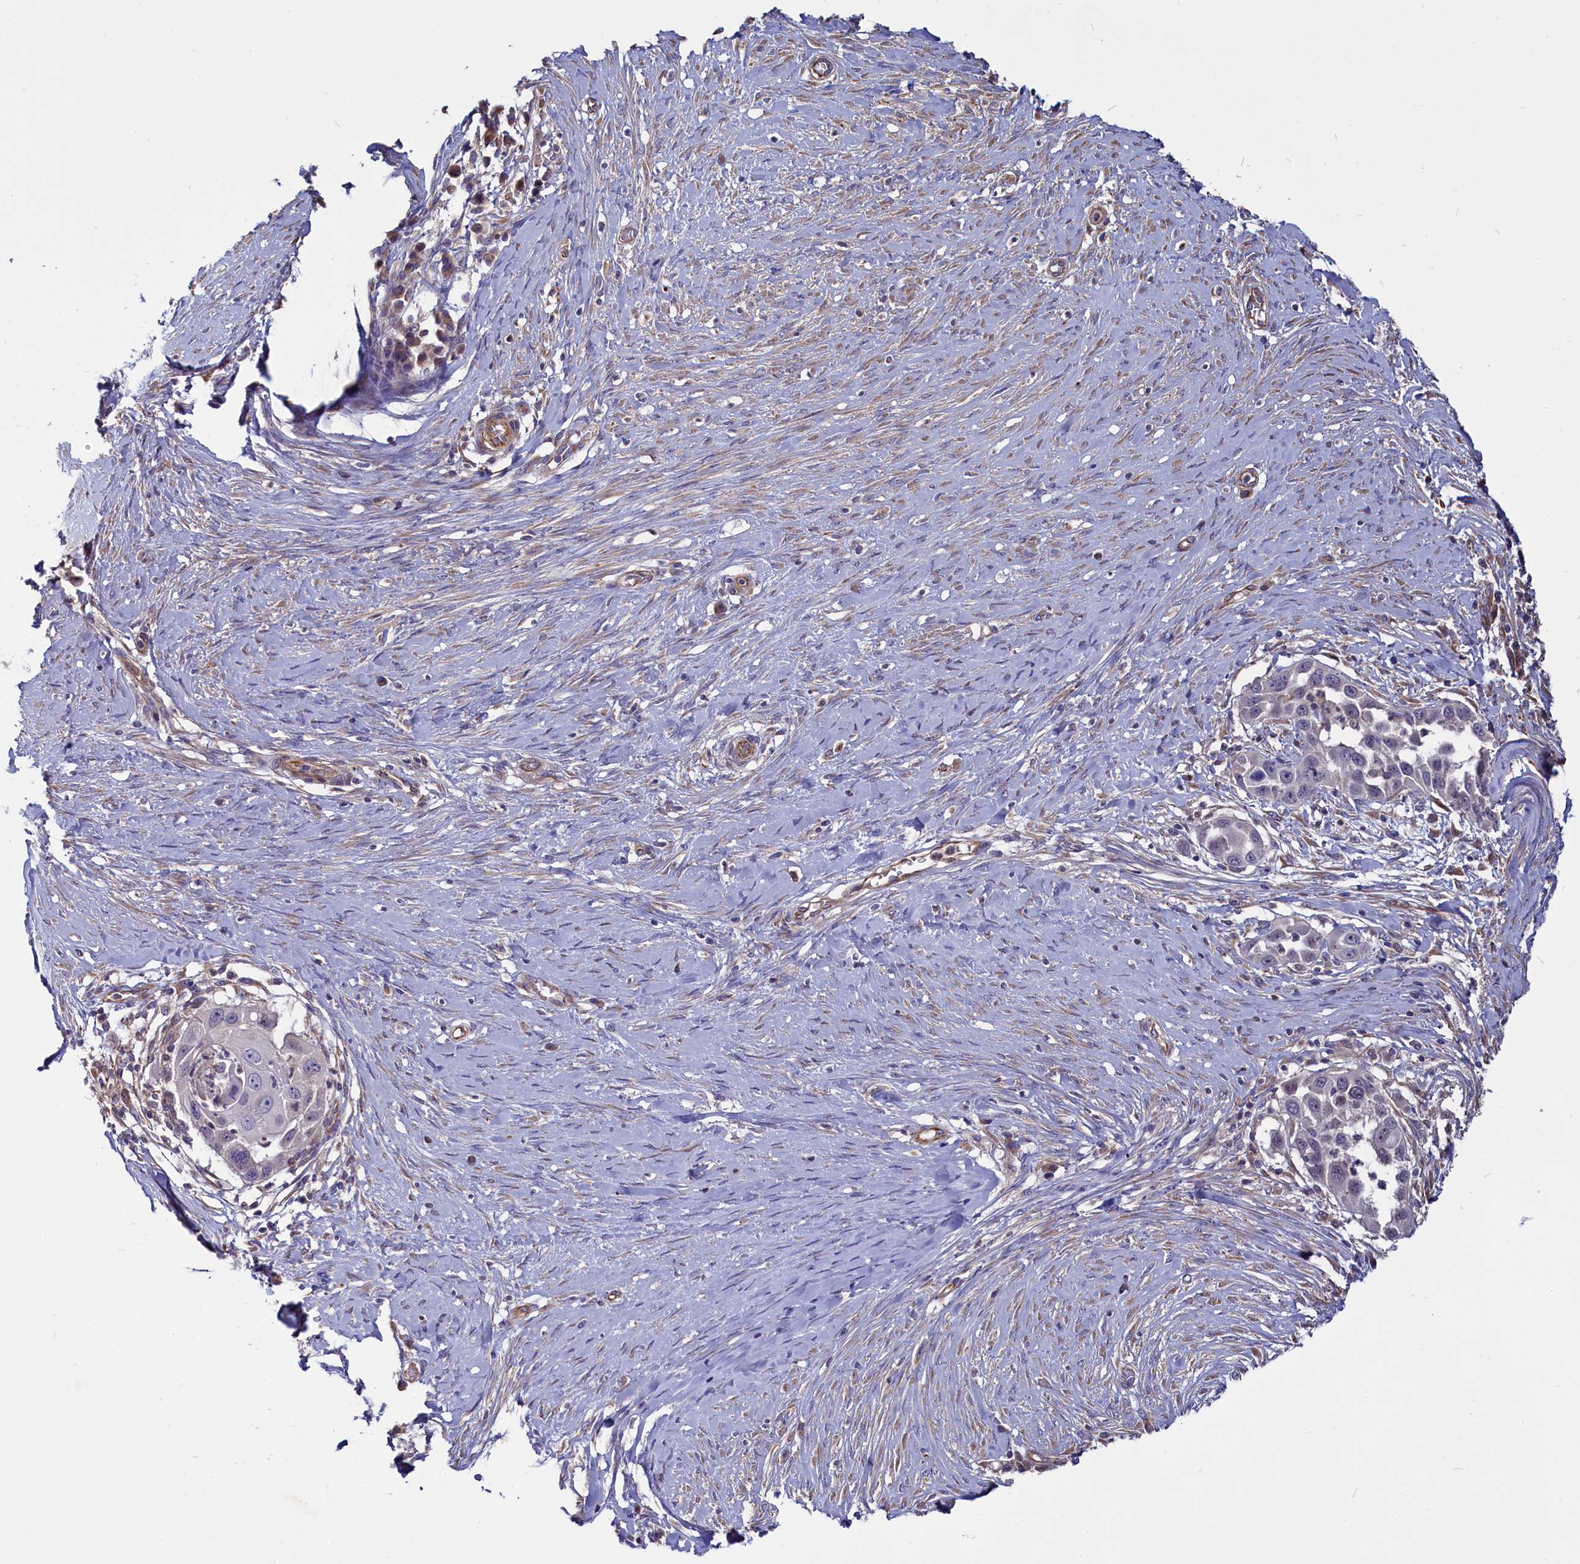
{"staining": {"intensity": "negative", "quantity": "none", "location": "none"}, "tissue": "skin cancer", "cell_type": "Tumor cells", "image_type": "cancer", "snomed": [{"axis": "morphology", "description": "Squamous cell carcinoma, NOS"}, {"axis": "topography", "description": "Skin"}], "caption": "Immunohistochemistry (IHC) of skin cancer (squamous cell carcinoma) displays no staining in tumor cells. (DAB (3,3'-diaminobenzidine) immunohistochemistry (IHC) with hematoxylin counter stain).", "gene": "PDILT", "patient": {"sex": "female", "age": 44}}